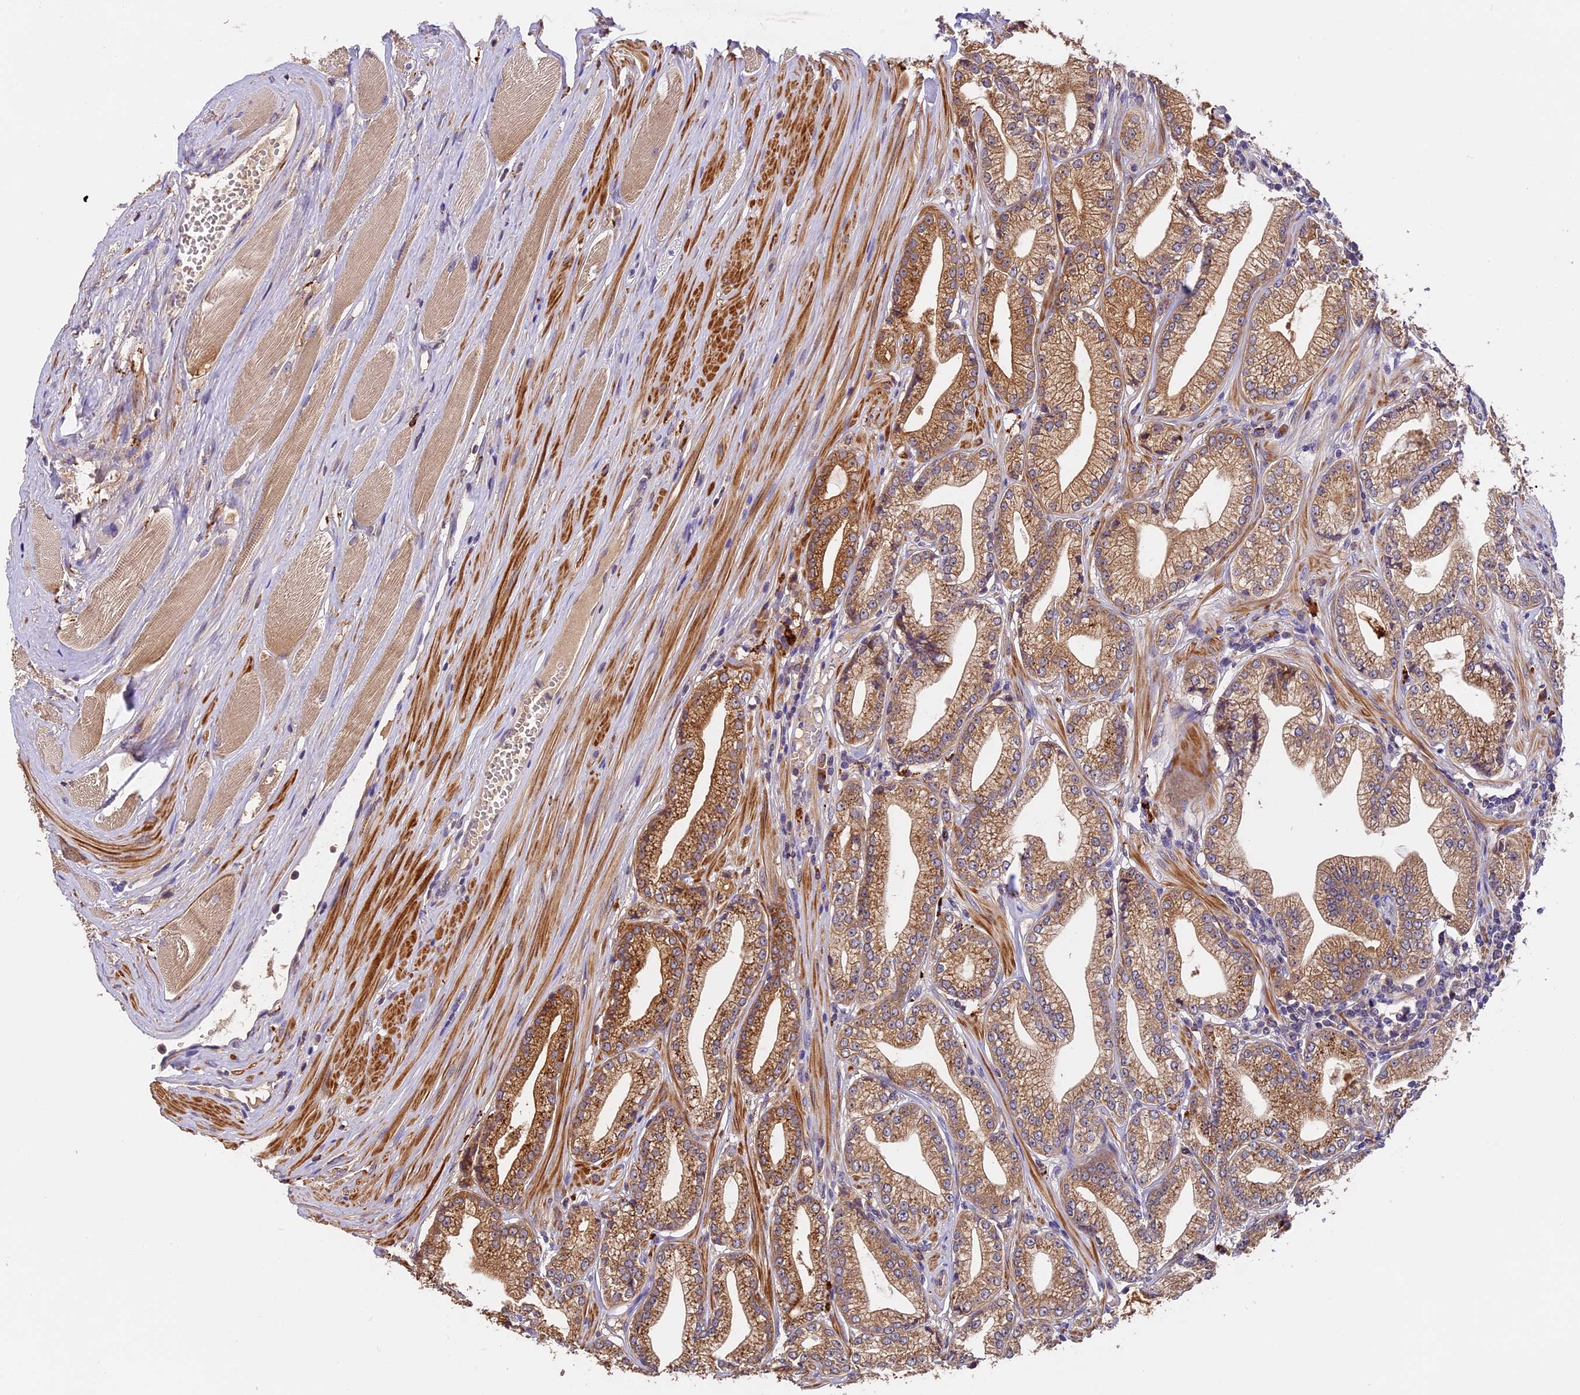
{"staining": {"intensity": "strong", "quantity": ">75%", "location": "cytoplasmic/membranous"}, "tissue": "prostate cancer", "cell_type": "Tumor cells", "image_type": "cancer", "snomed": [{"axis": "morphology", "description": "Adenocarcinoma, High grade"}, {"axis": "topography", "description": "Prostate"}], "caption": "Prostate cancer stained with a brown dye displays strong cytoplasmic/membranous positive positivity in approximately >75% of tumor cells.", "gene": "COPE", "patient": {"sex": "male", "age": 67}}